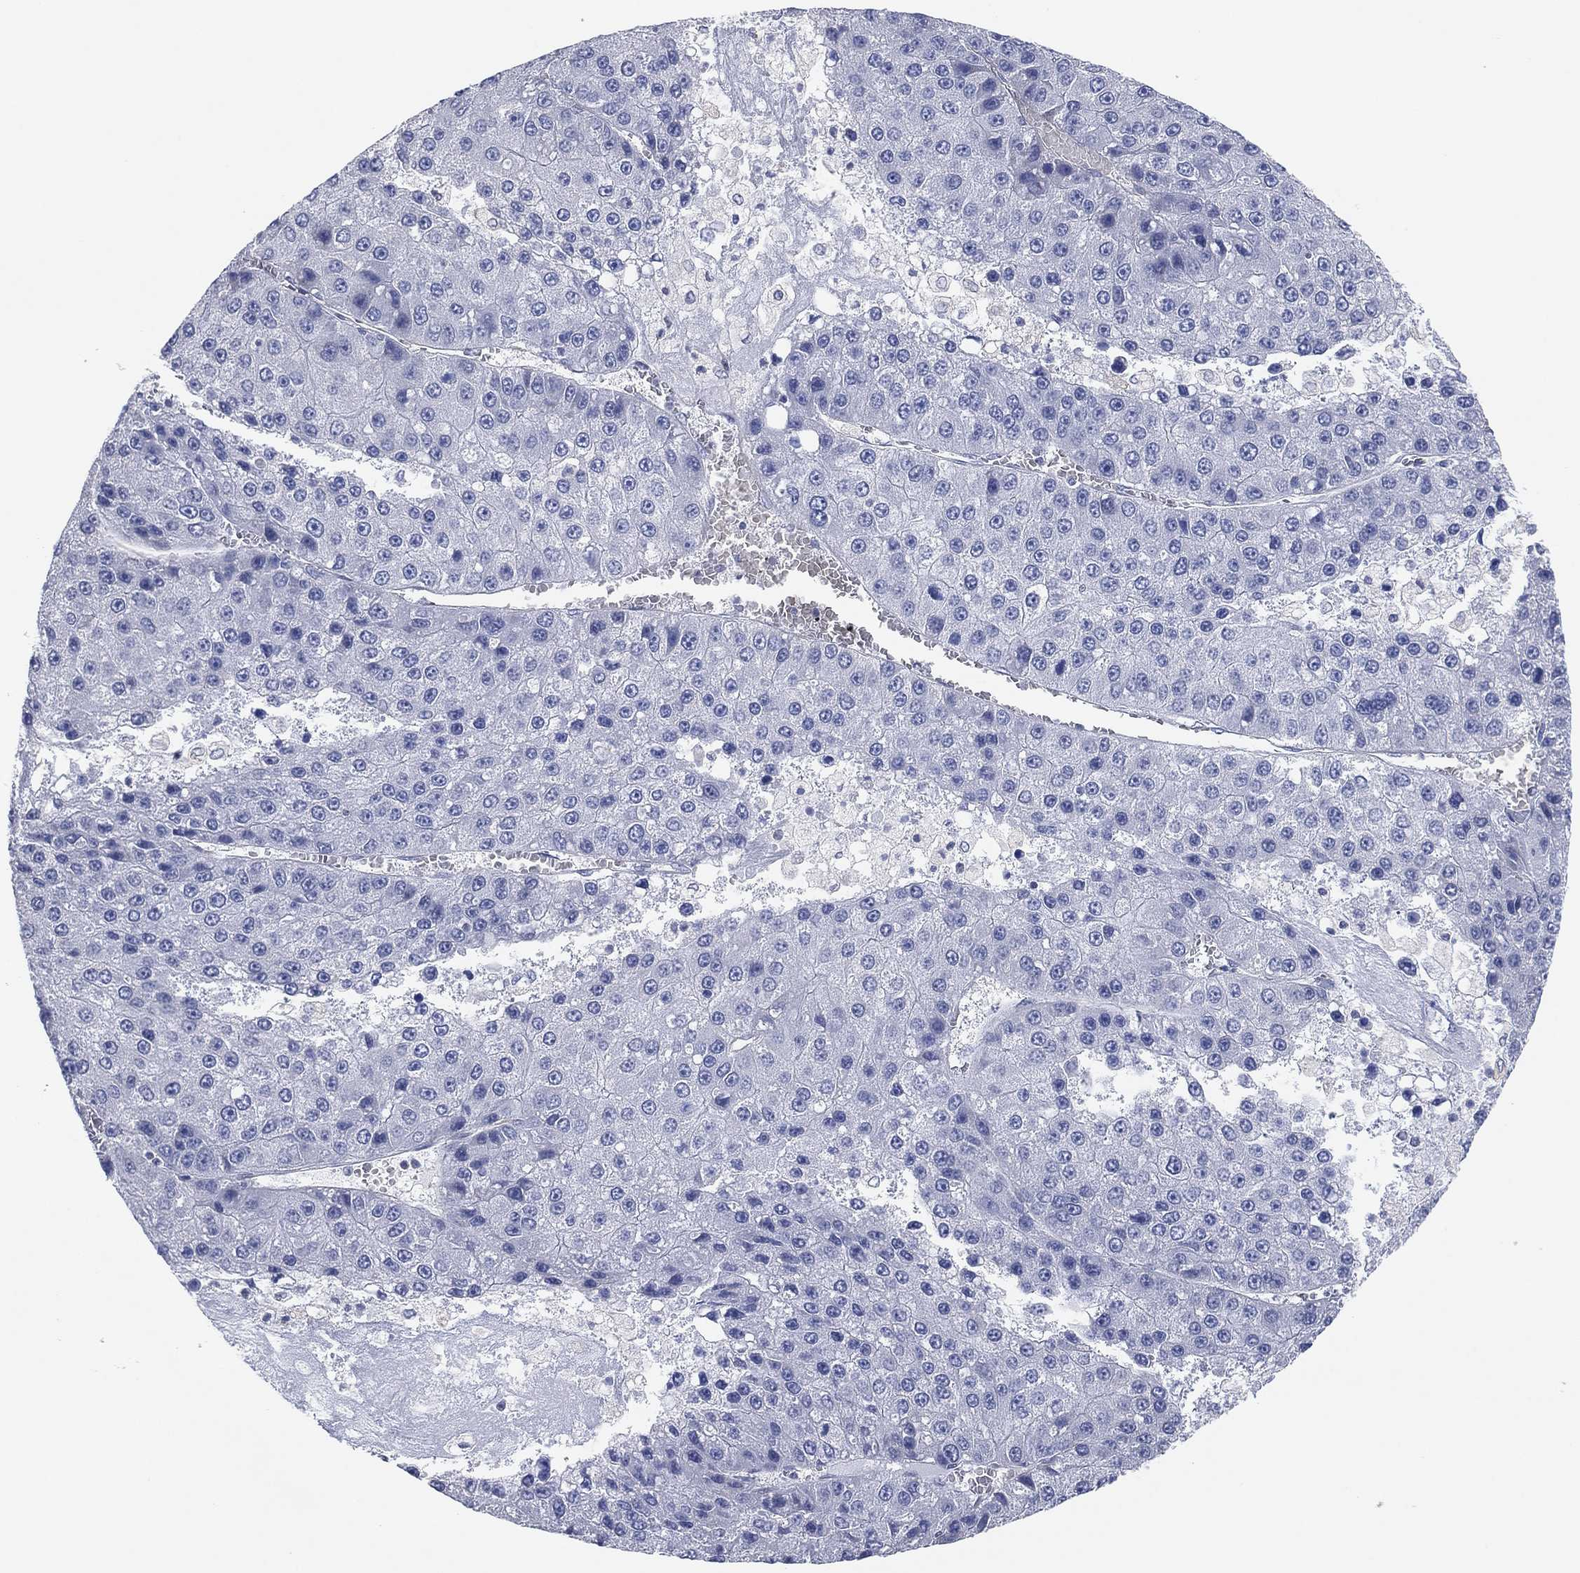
{"staining": {"intensity": "negative", "quantity": "none", "location": "none"}, "tissue": "liver cancer", "cell_type": "Tumor cells", "image_type": "cancer", "snomed": [{"axis": "morphology", "description": "Carcinoma, Hepatocellular, NOS"}, {"axis": "topography", "description": "Liver"}], "caption": "High magnification brightfield microscopy of liver cancer (hepatocellular carcinoma) stained with DAB (brown) and counterstained with hematoxylin (blue): tumor cells show no significant expression.", "gene": "CFTR", "patient": {"sex": "female", "age": 73}}